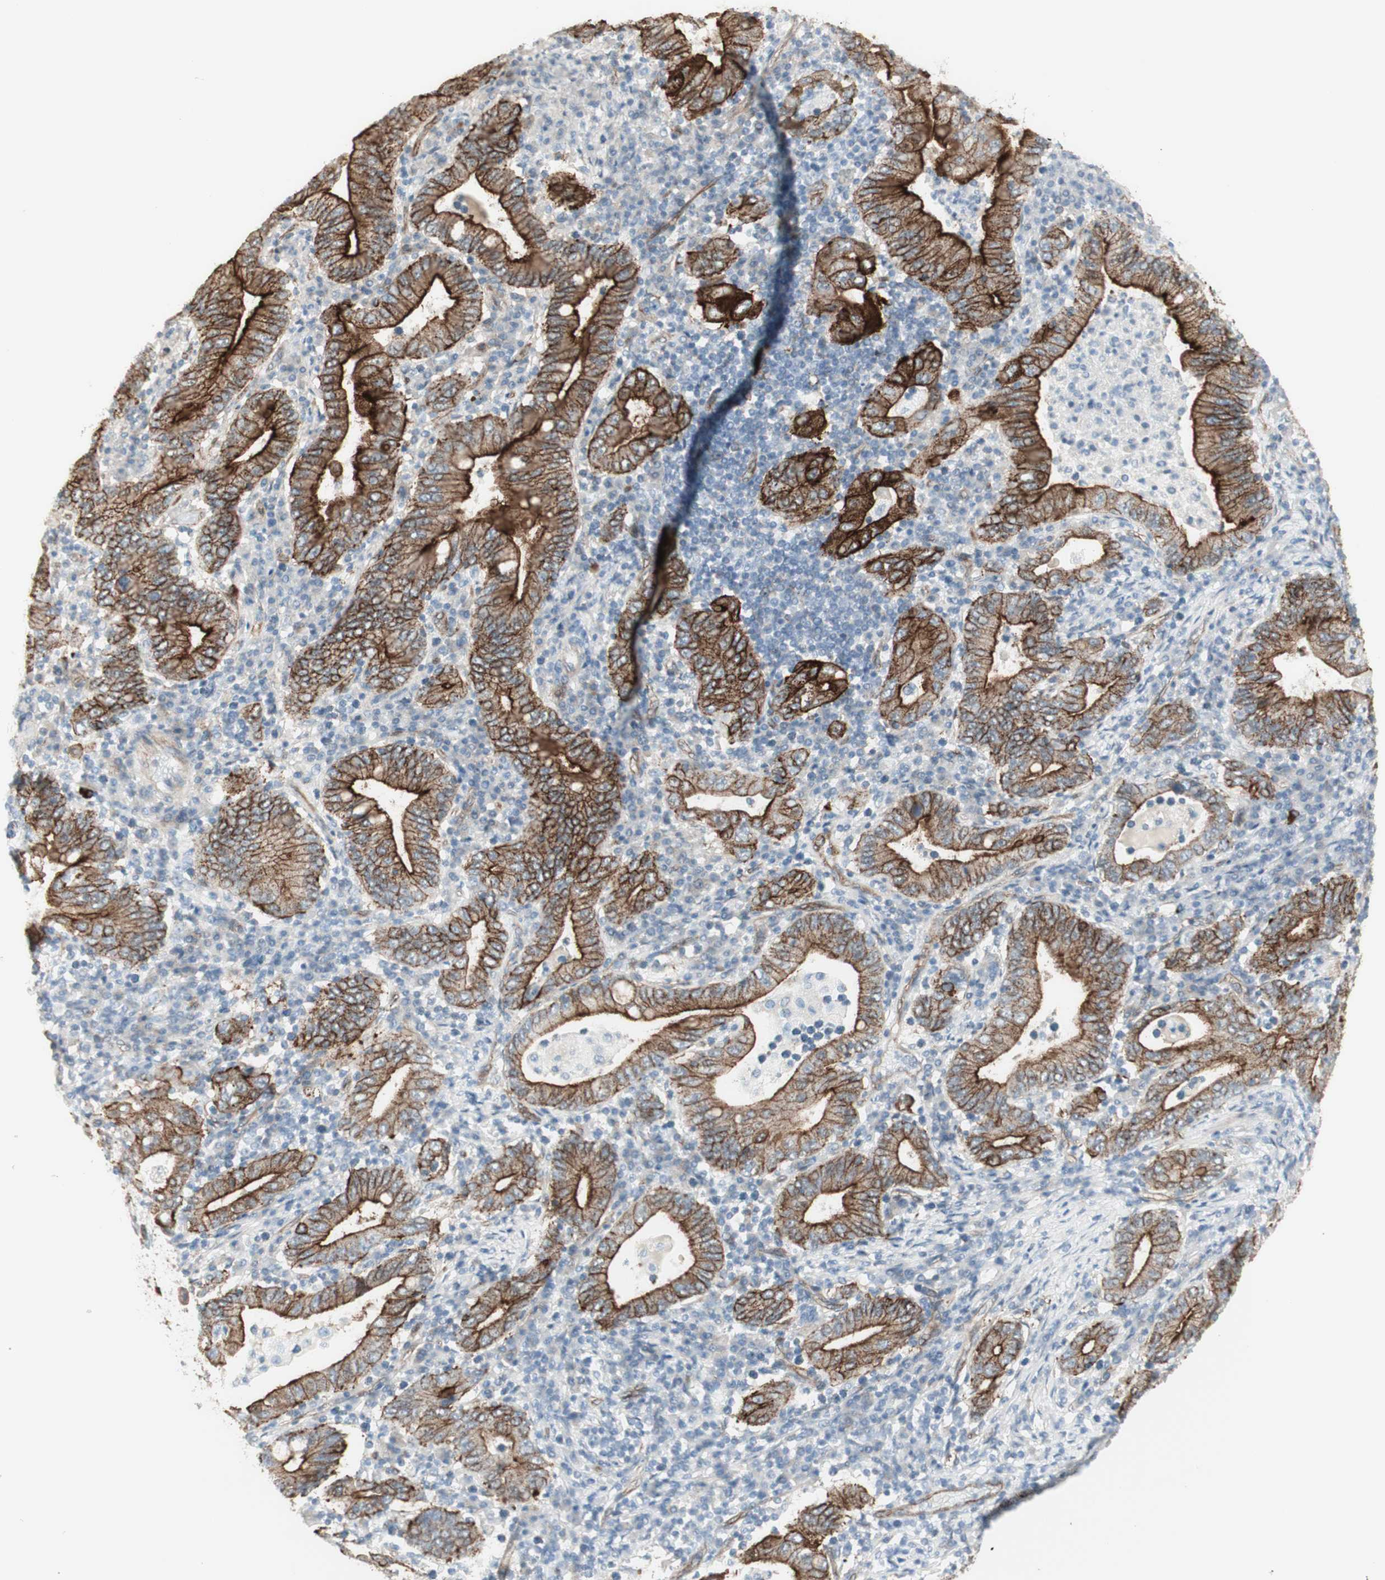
{"staining": {"intensity": "strong", "quantity": "25%-75%", "location": "cytoplasmic/membranous"}, "tissue": "stomach cancer", "cell_type": "Tumor cells", "image_type": "cancer", "snomed": [{"axis": "morphology", "description": "Normal tissue, NOS"}, {"axis": "morphology", "description": "Adenocarcinoma, NOS"}, {"axis": "topography", "description": "Esophagus"}, {"axis": "topography", "description": "Stomach, upper"}, {"axis": "topography", "description": "Peripheral nerve tissue"}], "caption": "A brown stain highlights strong cytoplasmic/membranous expression of a protein in stomach cancer tumor cells.", "gene": "MYO6", "patient": {"sex": "male", "age": 62}}